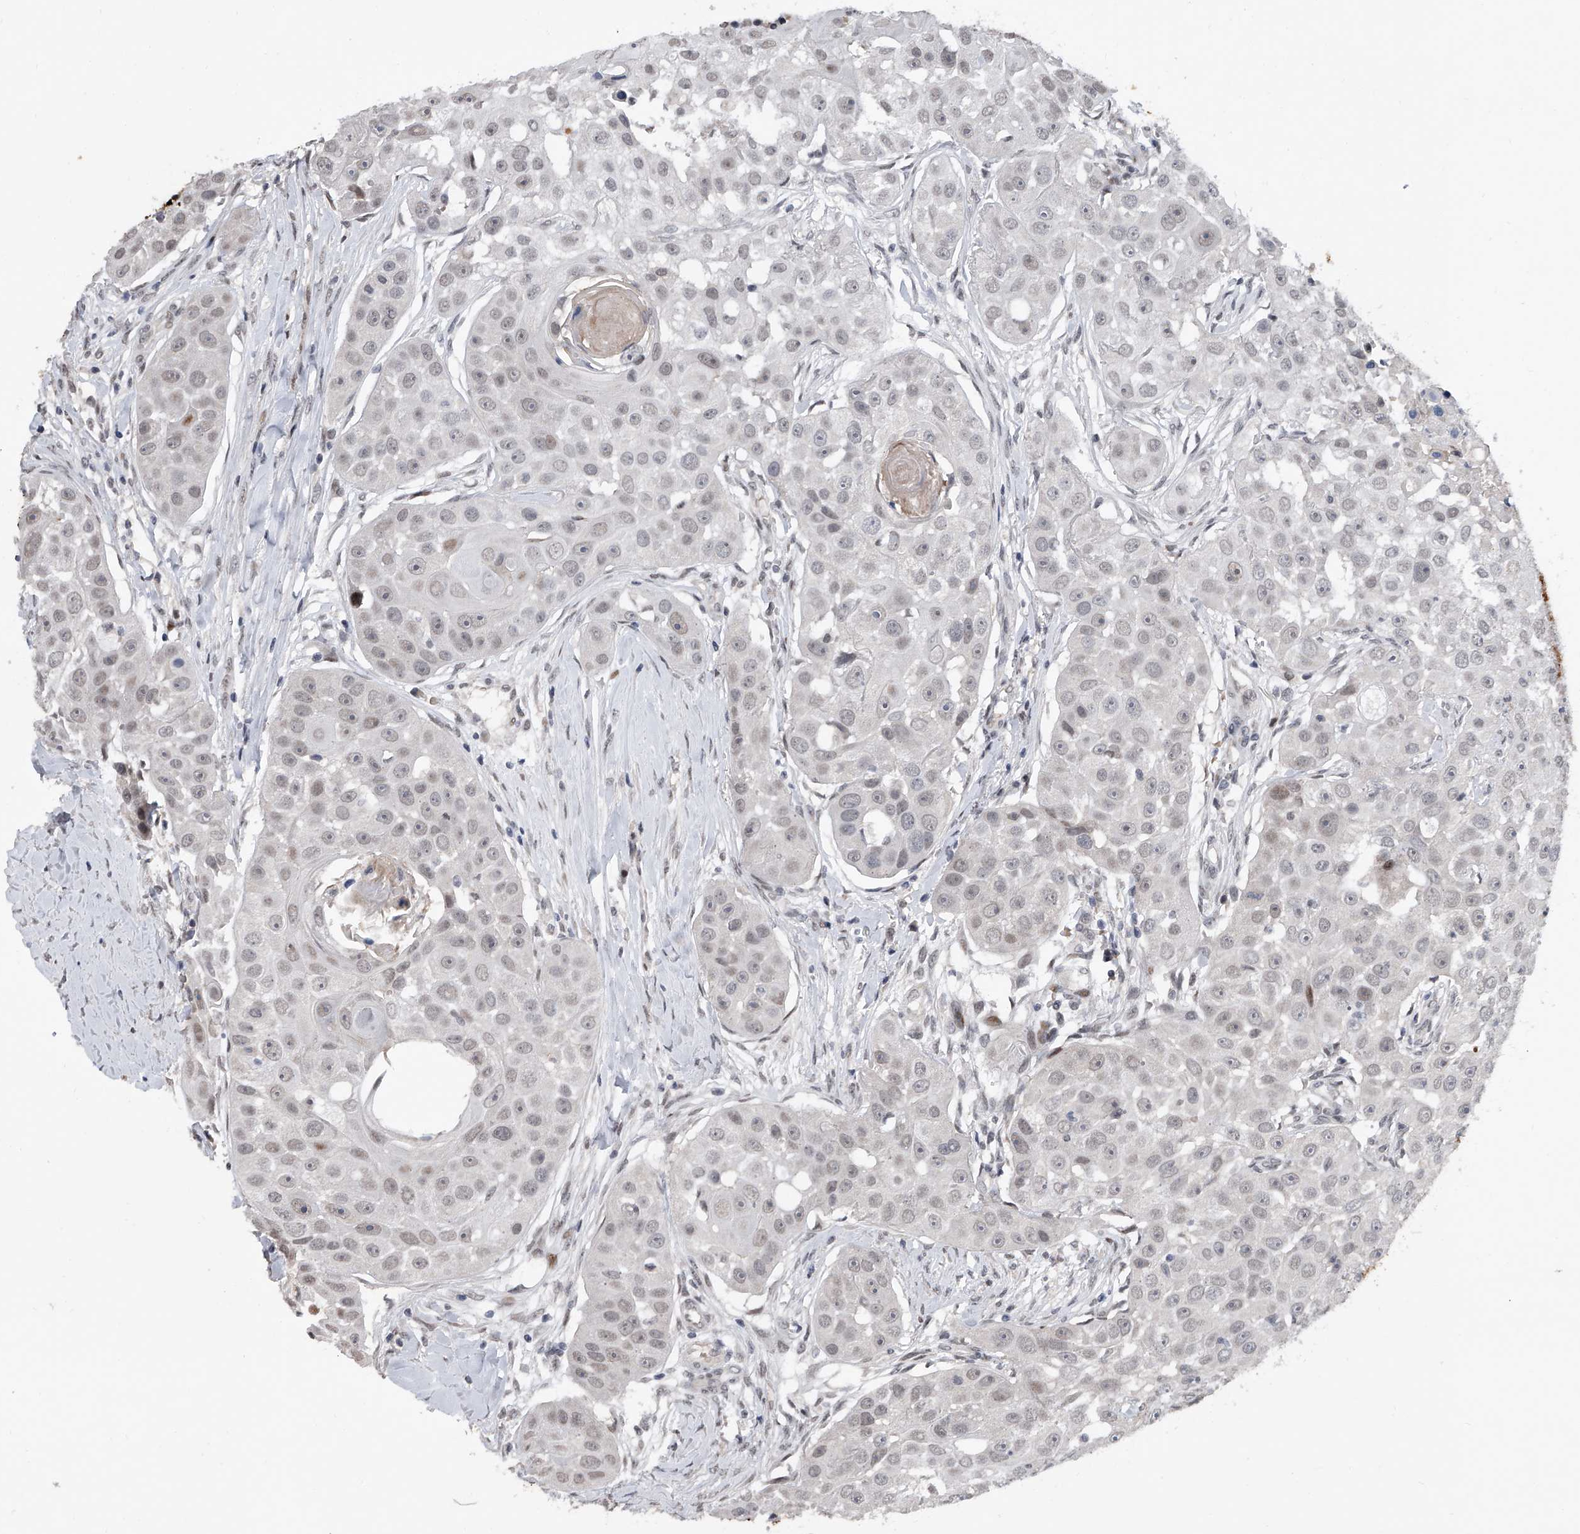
{"staining": {"intensity": "negative", "quantity": "none", "location": "none"}, "tissue": "head and neck cancer", "cell_type": "Tumor cells", "image_type": "cancer", "snomed": [{"axis": "morphology", "description": "Normal tissue, NOS"}, {"axis": "morphology", "description": "Squamous cell carcinoma, NOS"}, {"axis": "topography", "description": "Skeletal muscle"}, {"axis": "topography", "description": "Head-Neck"}], "caption": "Micrograph shows no protein expression in tumor cells of head and neck cancer (squamous cell carcinoma) tissue. Brightfield microscopy of immunohistochemistry stained with DAB (3,3'-diaminobenzidine) (brown) and hematoxylin (blue), captured at high magnification.", "gene": "ZNF426", "patient": {"sex": "male", "age": 51}}